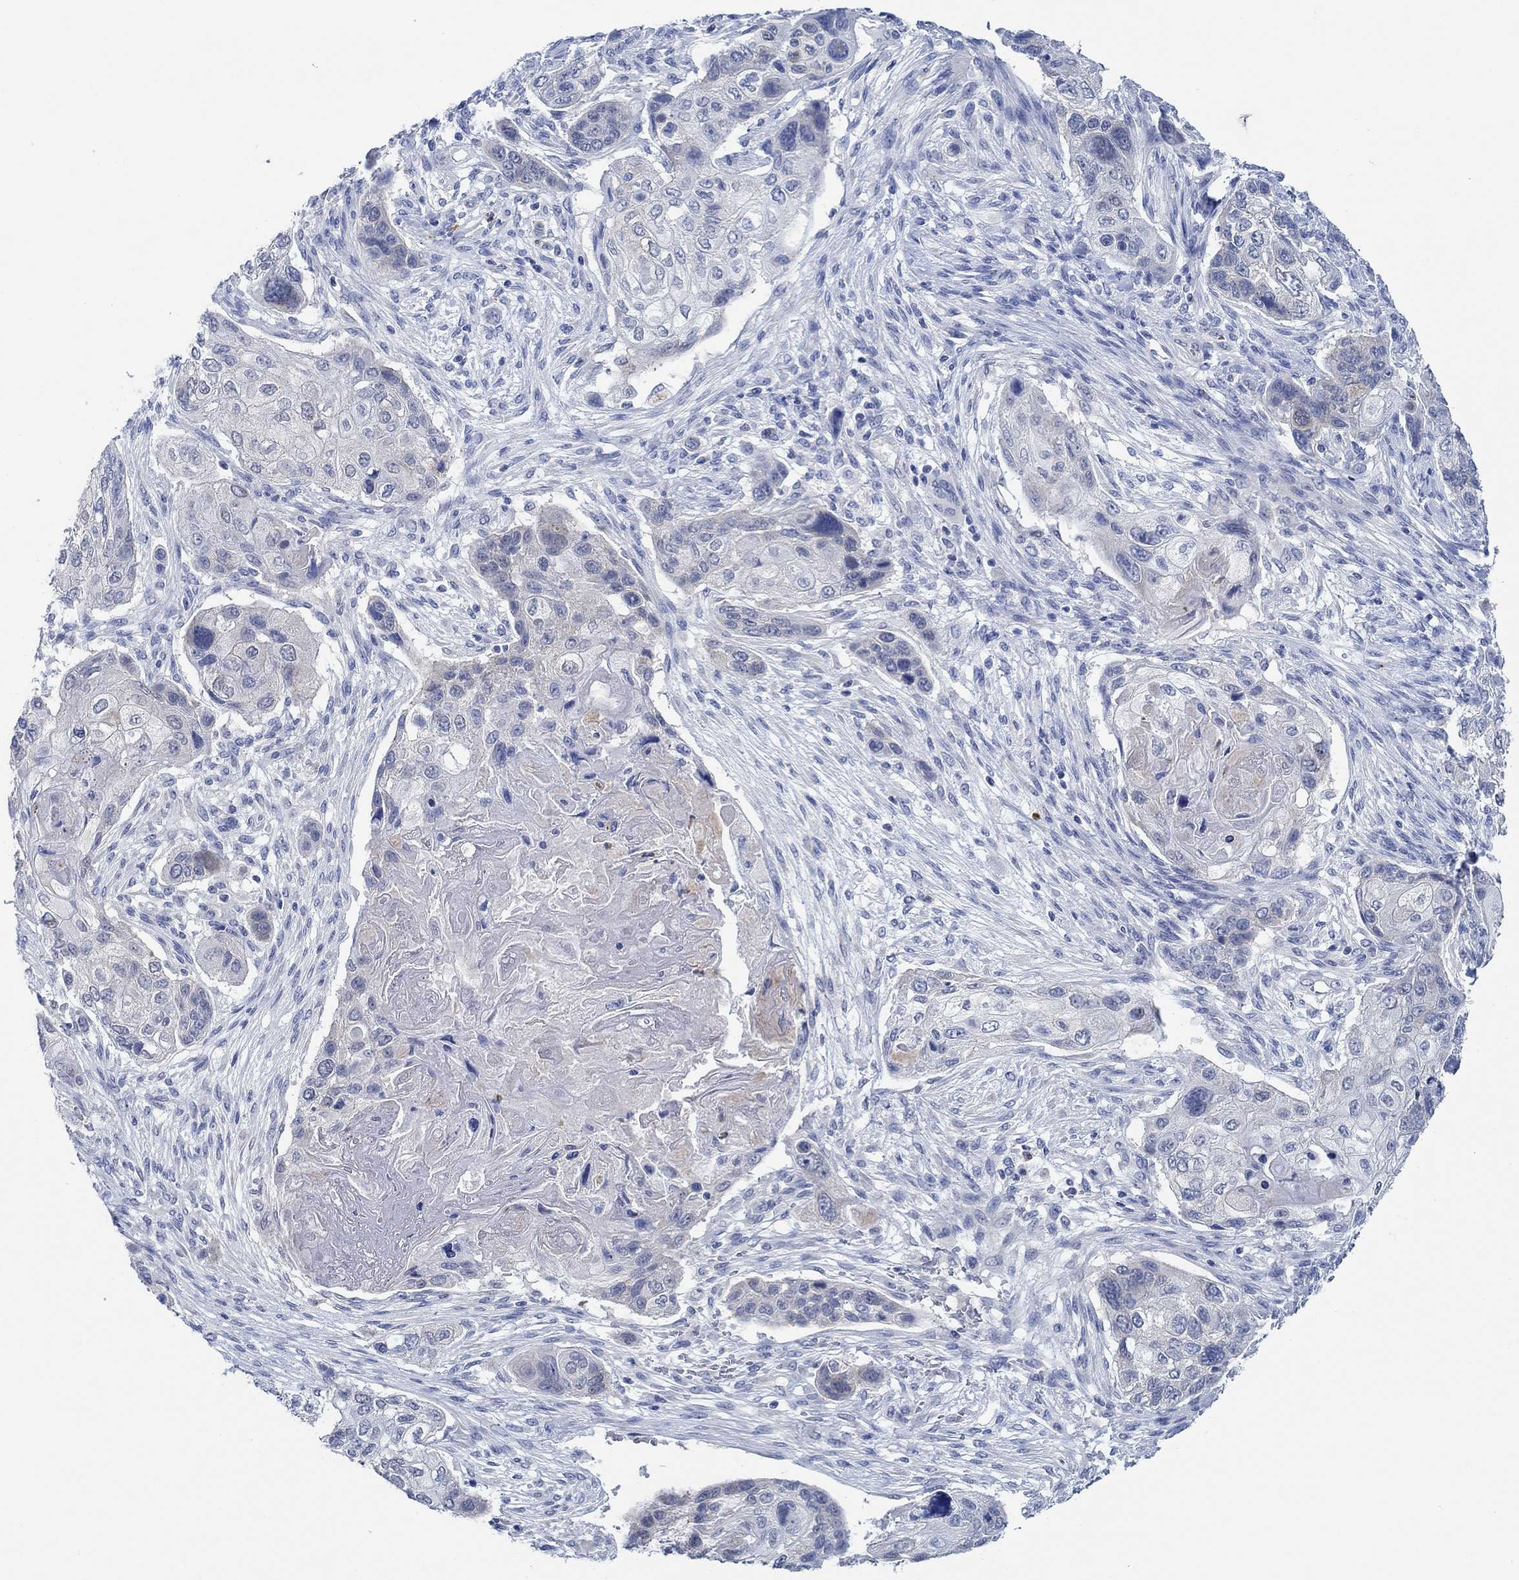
{"staining": {"intensity": "weak", "quantity": "<25%", "location": "cytoplasmic/membranous"}, "tissue": "lung cancer", "cell_type": "Tumor cells", "image_type": "cancer", "snomed": [{"axis": "morphology", "description": "Normal tissue, NOS"}, {"axis": "morphology", "description": "Squamous cell carcinoma, NOS"}, {"axis": "topography", "description": "Bronchus"}, {"axis": "topography", "description": "Lung"}], "caption": "This is an immunohistochemistry image of squamous cell carcinoma (lung). There is no staining in tumor cells.", "gene": "ZNF671", "patient": {"sex": "male", "age": 69}}